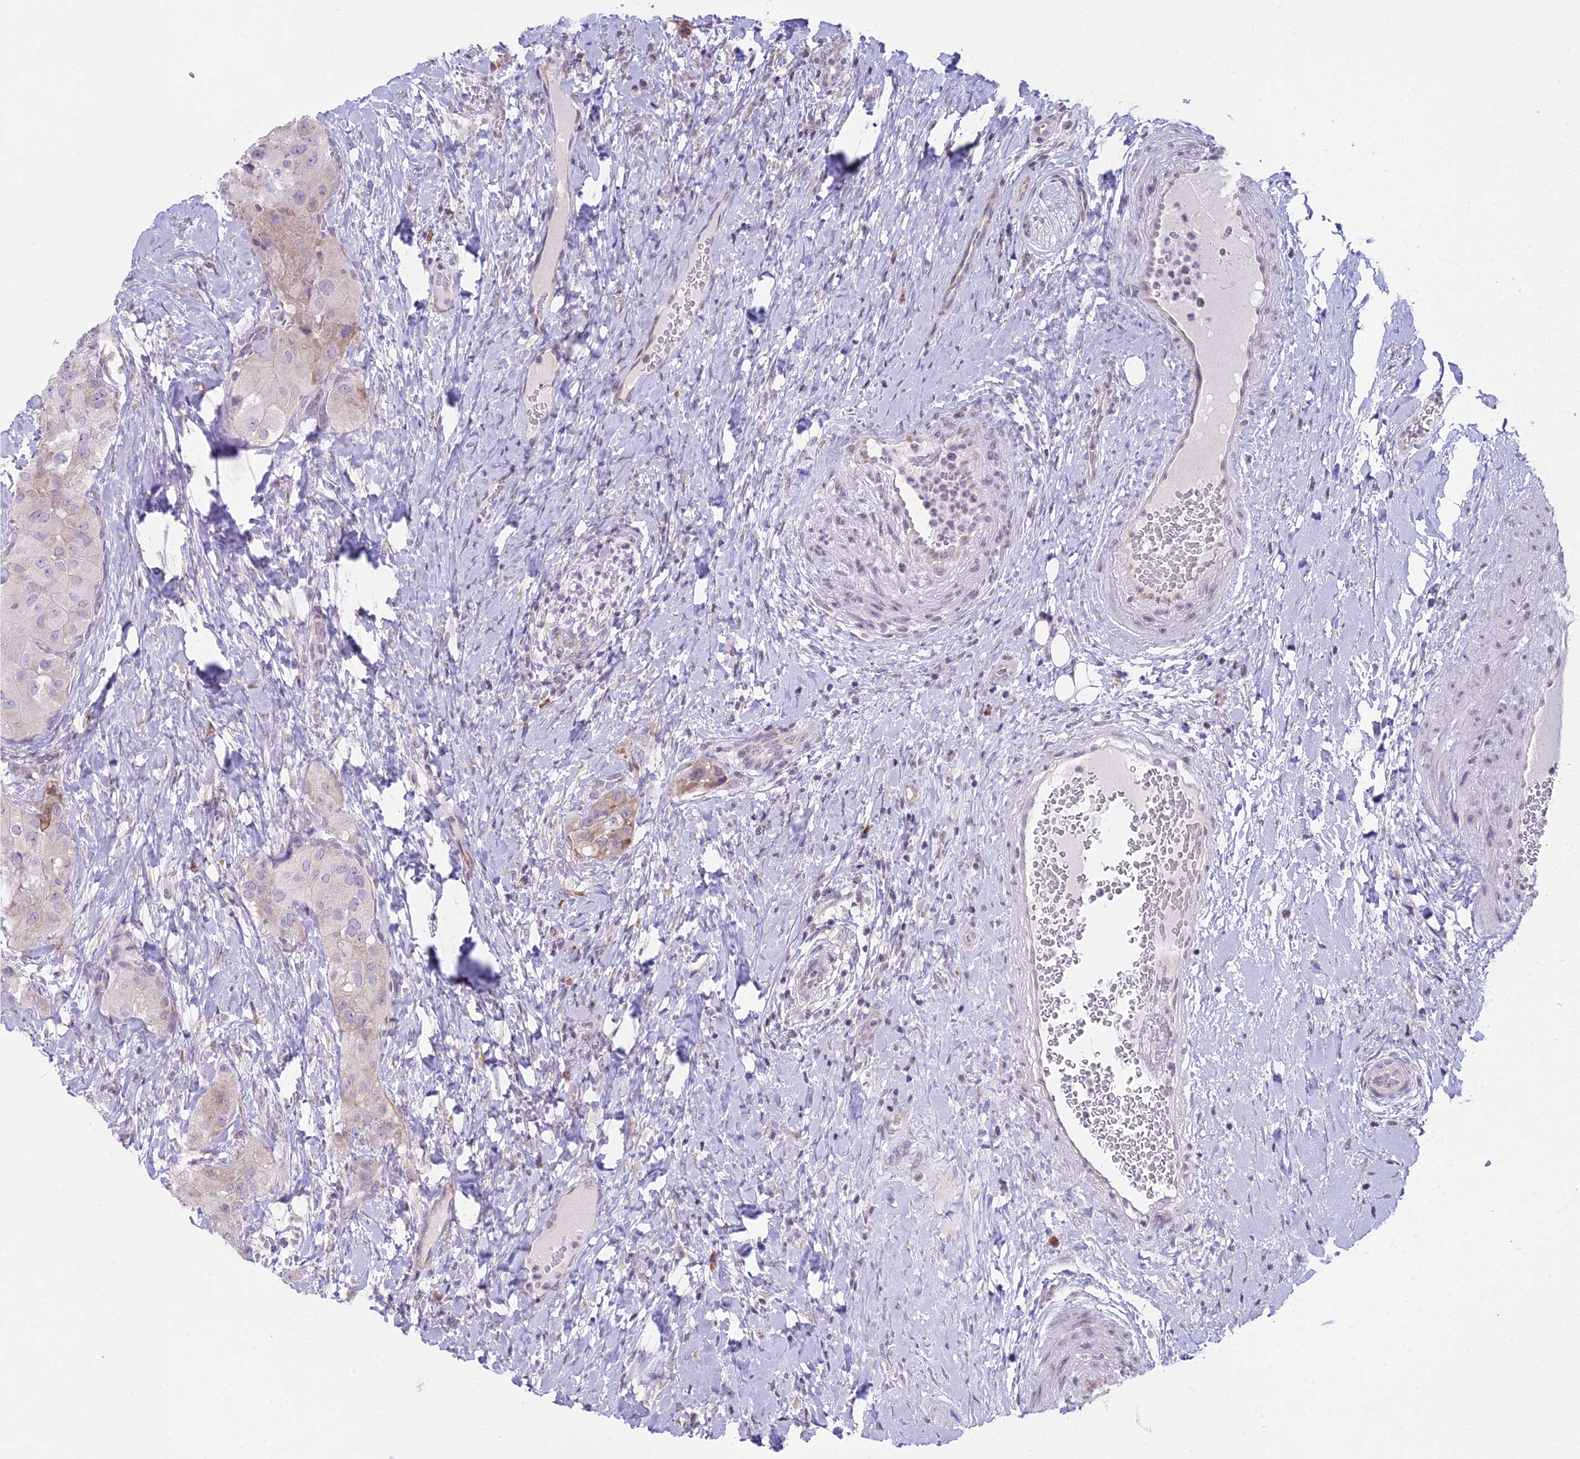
{"staining": {"intensity": "weak", "quantity": "<25%", "location": "cytoplasmic/membranous"}, "tissue": "thyroid cancer", "cell_type": "Tumor cells", "image_type": "cancer", "snomed": [{"axis": "morphology", "description": "Normal tissue, NOS"}, {"axis": "morphology", "description": "Papillary adenocarcinoma, NOS"}, {"axis": "topography", "description": "Thyroid gland"}], "caption": "An IHC micrograph of thyroid cancer (papillary adenocarcinoma) is shown. There is no staining in tumor cells of thyroid cancer (papillary adenocarcinoma).", "gene": "RPS26", "patient": {"sex": "female", "age": 59}}